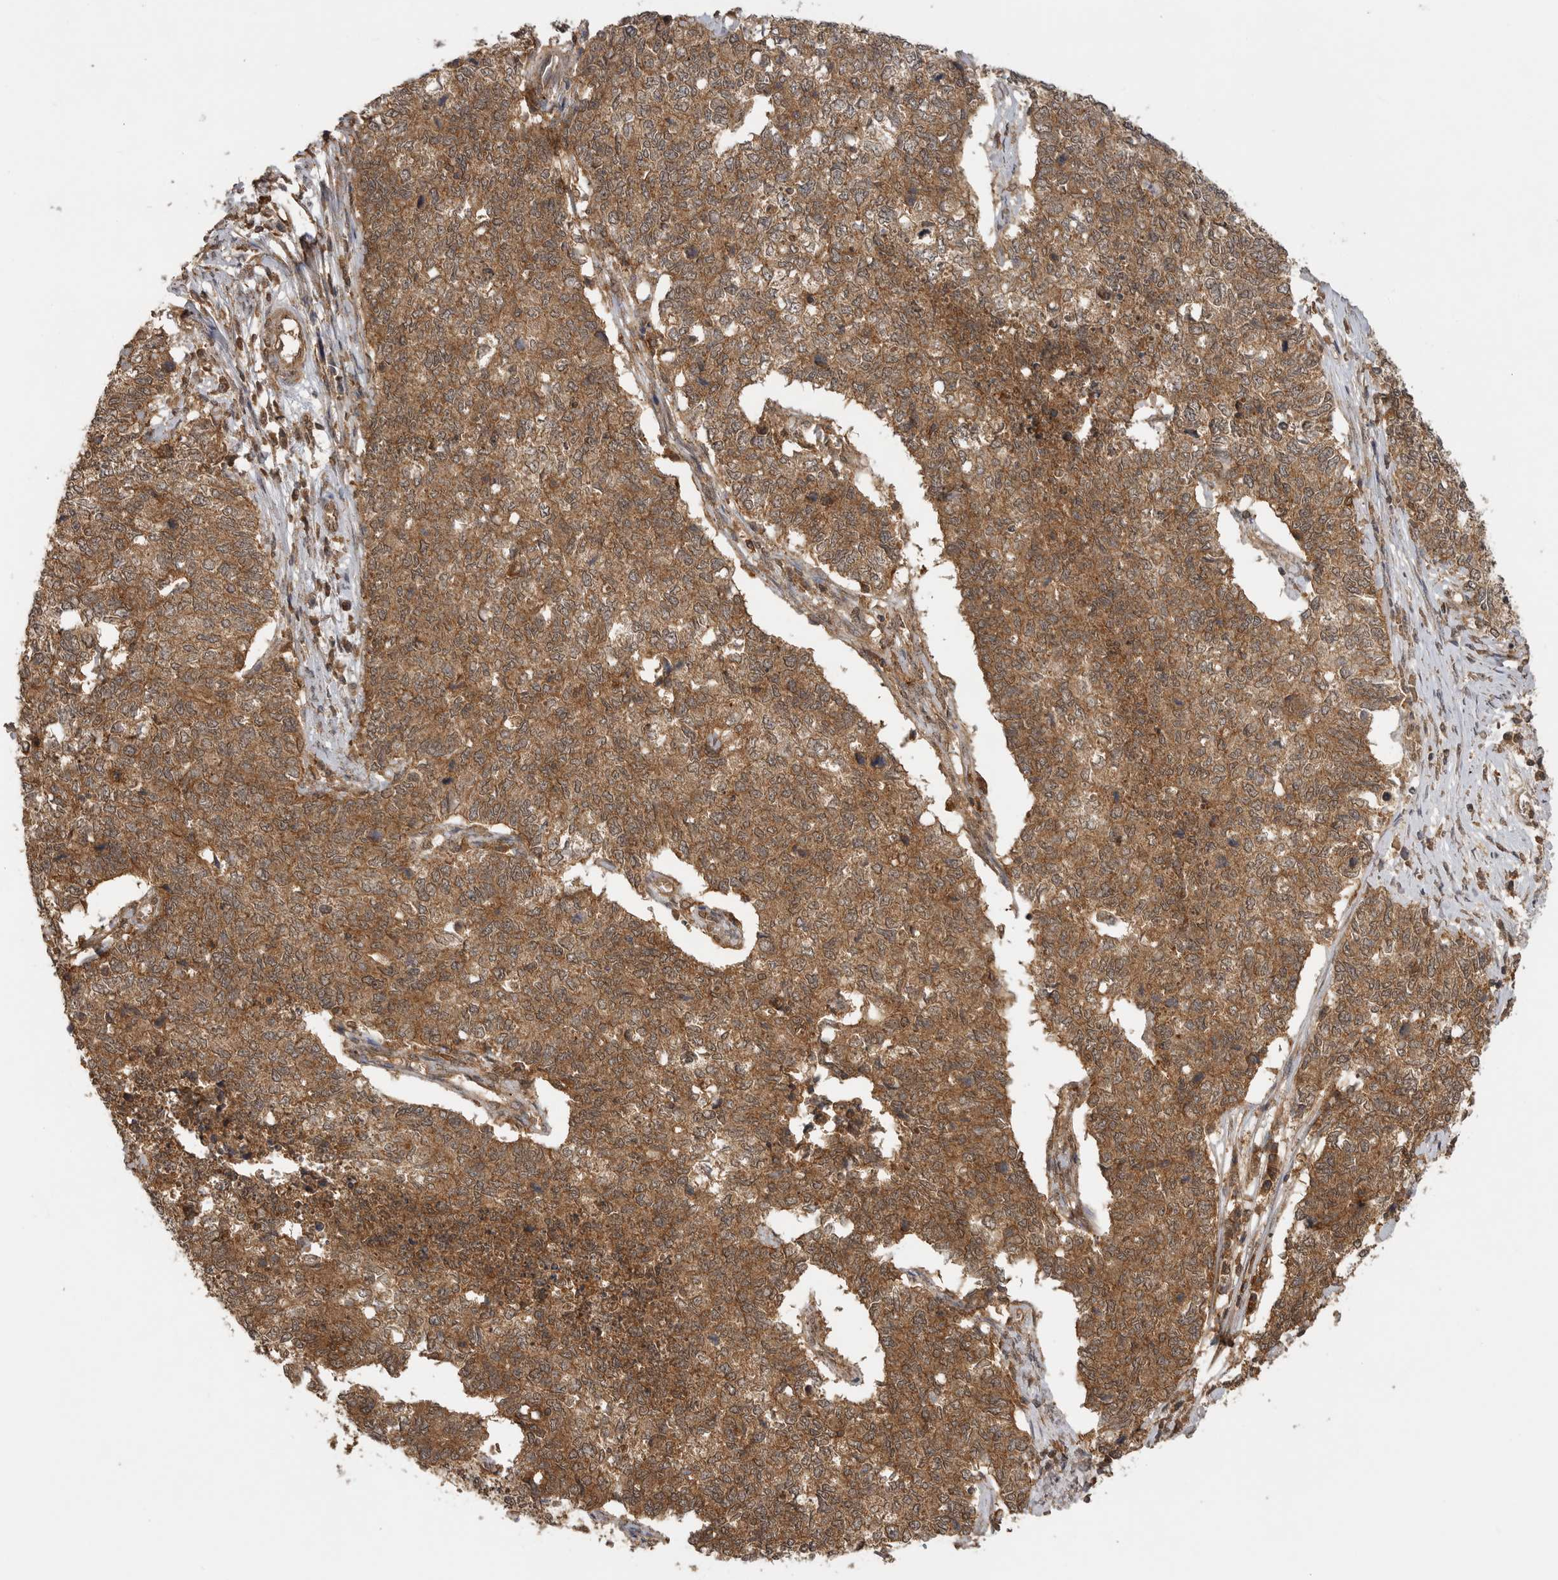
{"staining": {"intensity": "moderate", "quantity": ">75%", "location": "cytoplasmic/membranous,nuclear"}, "tissue": "cervical cancer", "cell_type": "Tumor cells", "image_type": "cancer", "snomed": [{"axis": "morphology", "description": "Squamous cell carcinoma, NOS"}, {"axis": "topography", "description": "Cervix"}], "caption": "This image reveals squamous cell carcinoma (cervical) stained with immunohistochemistry (IHC) to label a protein in brown. The cytoplasmic/membranous and nuclear of tumor cells show moderate positivity for the protein. Nuclei are counter-stained blue.", "gene": "ICOSLG", "patient": {"sex": "female", "age": 63}}